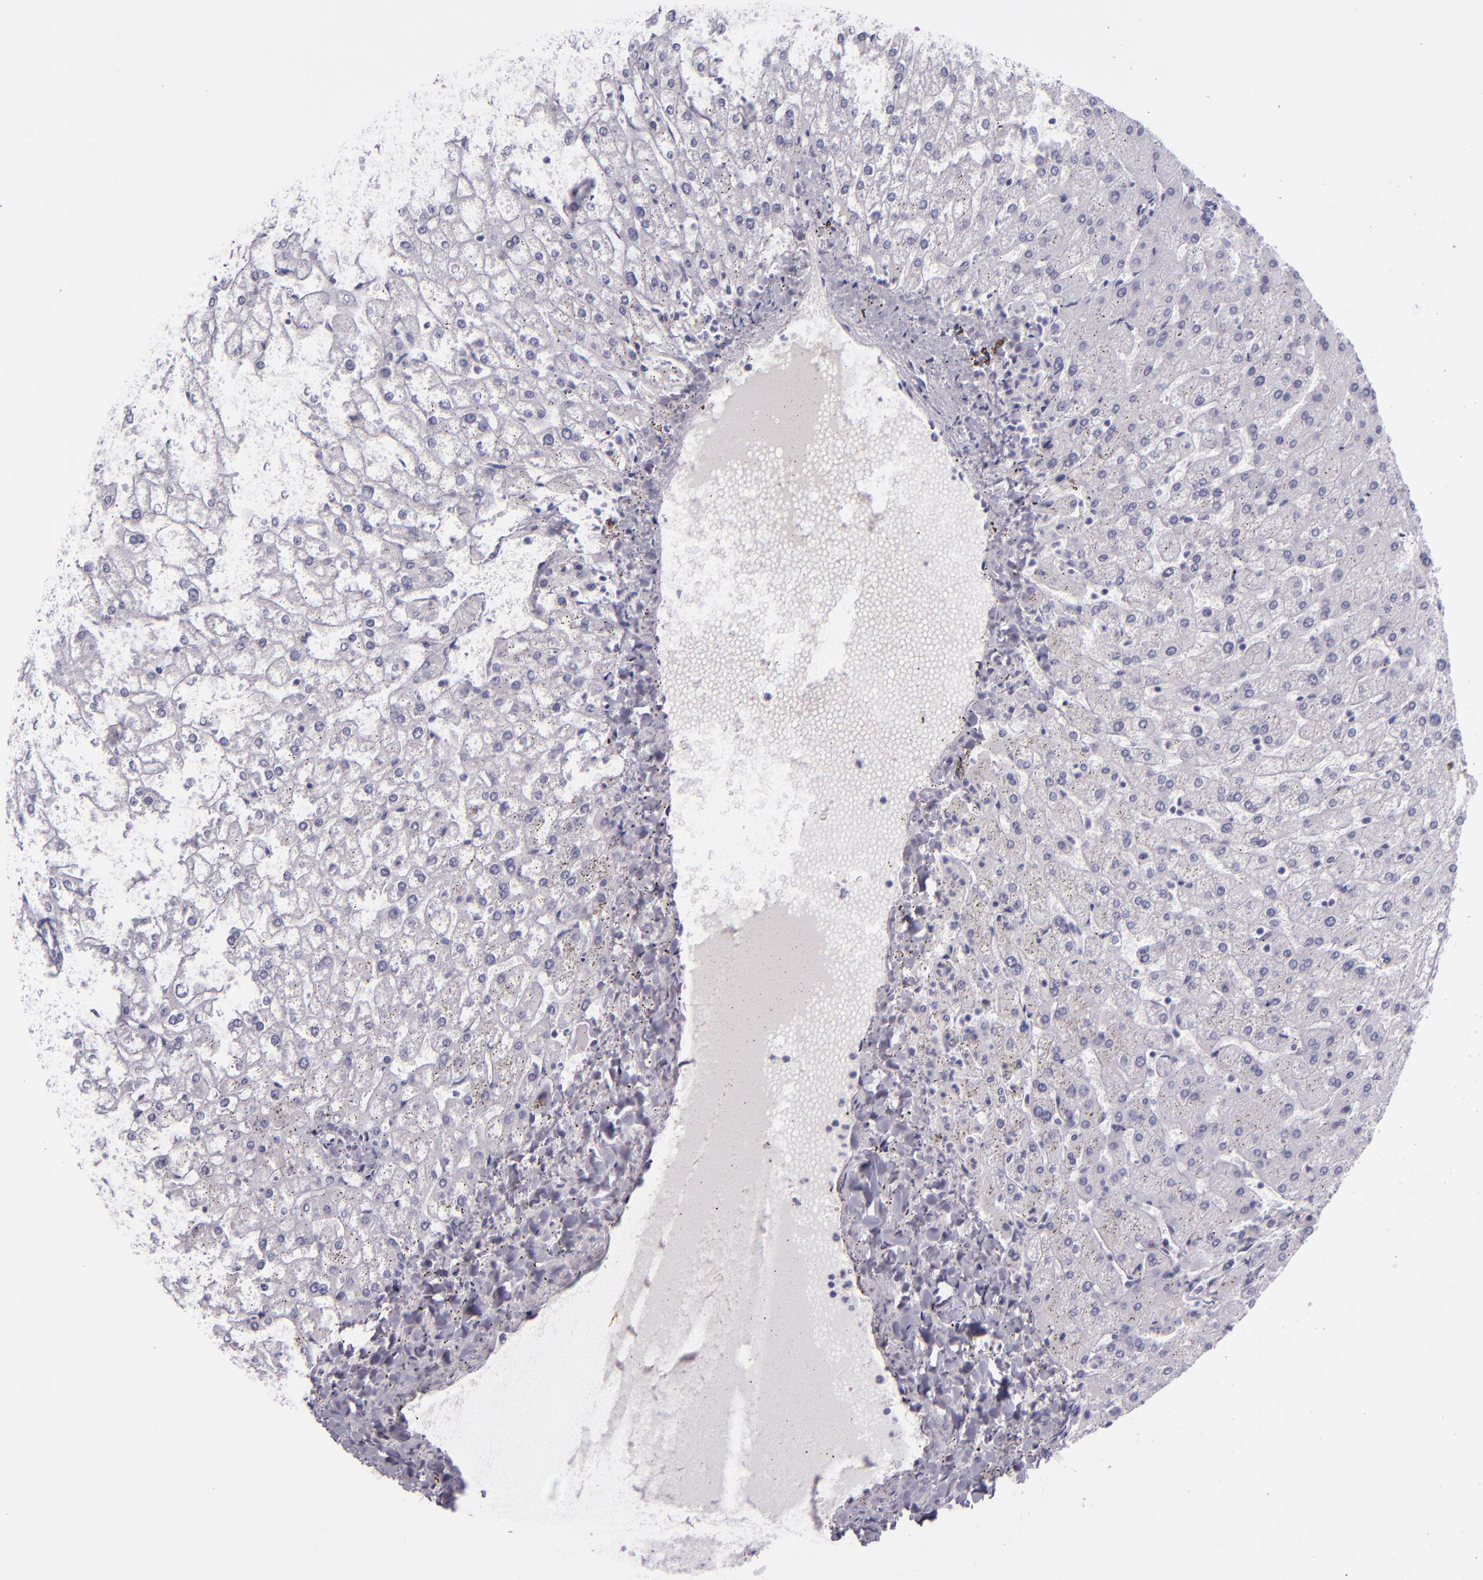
{"staining": {"intensity": "negative", "quantity": "none", "location": "none"}, "tissue": "liver", "cell_type": "Cholangiocytes", "image_type": "normal", "snomed": [{"axis": "morphology", "description": "Normal tissue, NOS"}, {"axis": "topography", "description": "Liver"}], "caption": "Immunohistochemical staining of normal liver reveals no significant staining in cholangiocytes.", "gene": "CR2", "patient": {"sex": "female", "age": 32}}